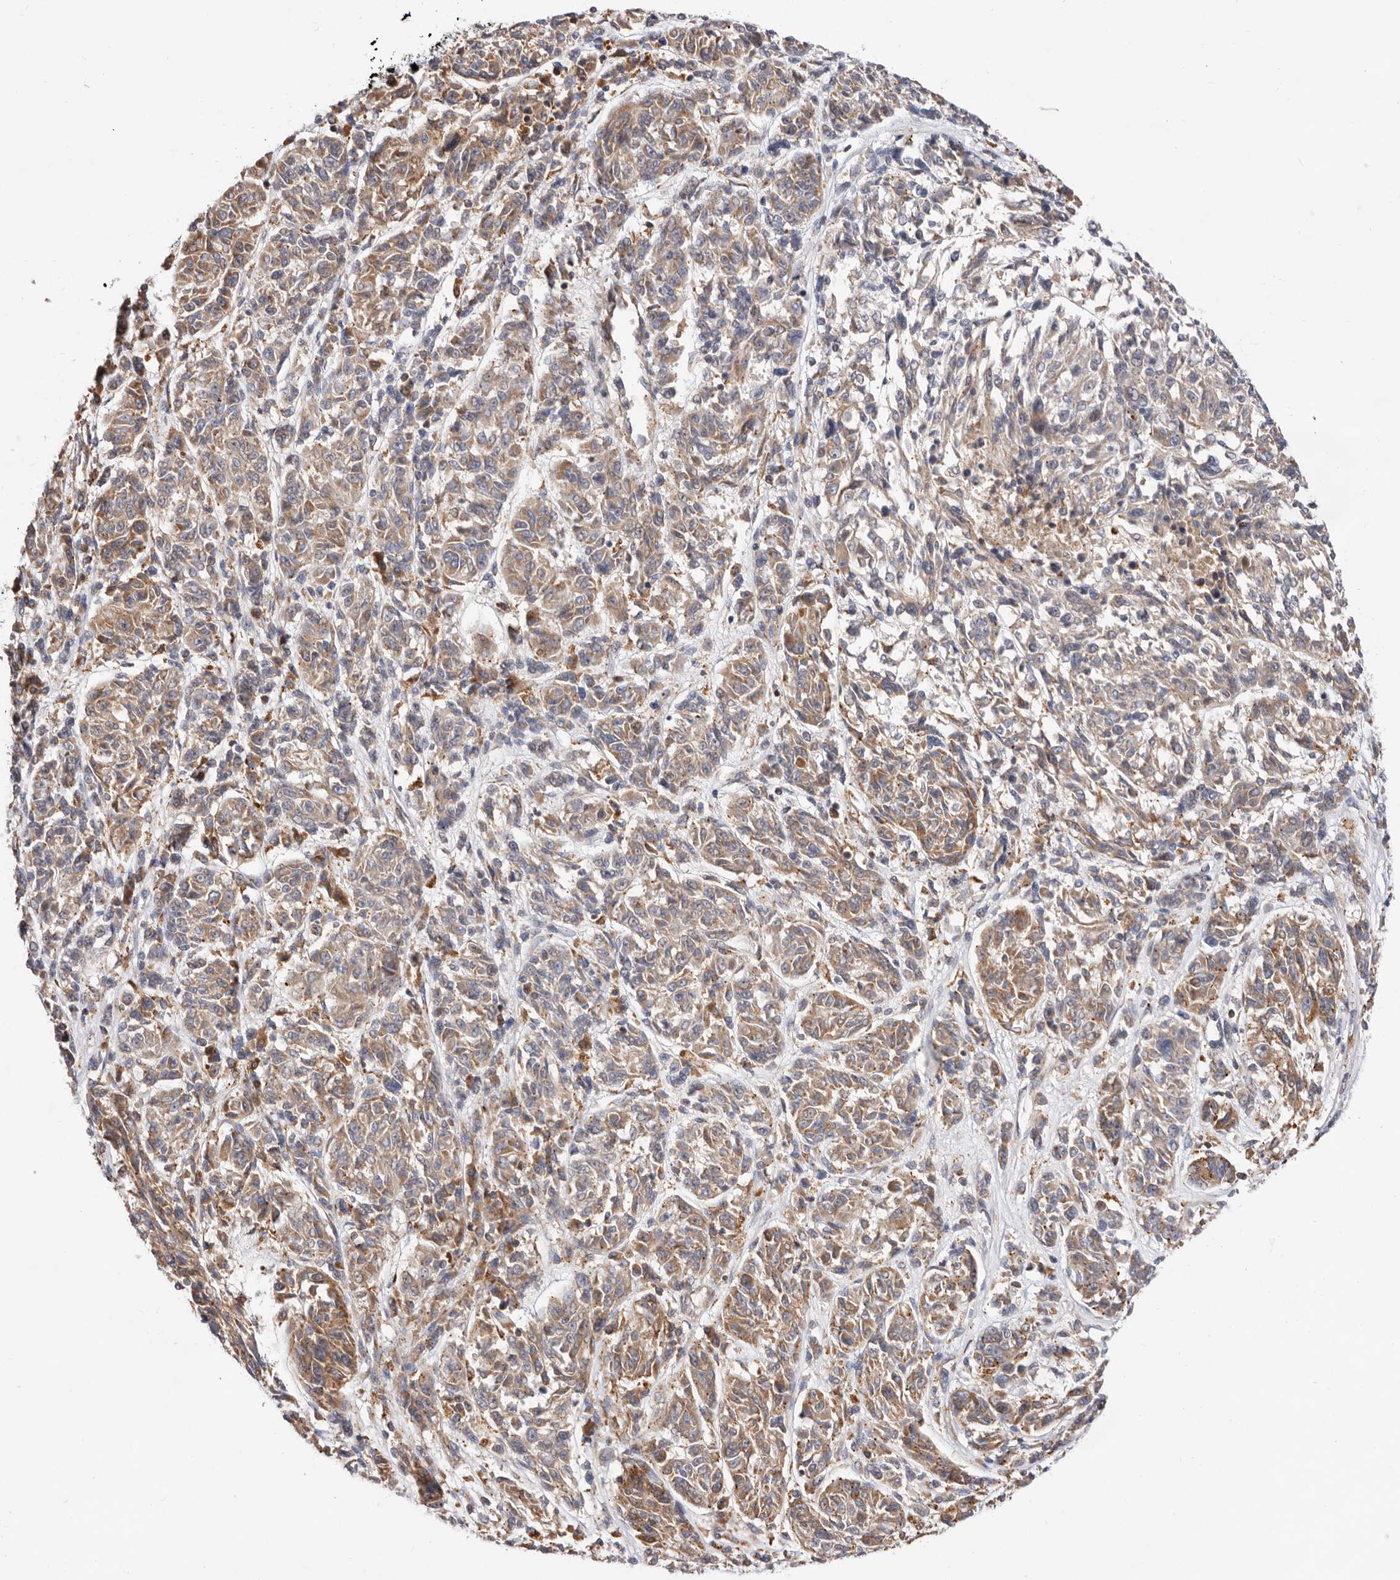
{"staining": {"intensity": "moderate", "quantity": ">75%", "location": "cytoplasmic/membranous"}, "tissue": "melanoma", "cell_type": "Tumor cells", "image_type": "cancer", "snomed": [{"axis": "morphology", "description": "Malignant melanoma, NOS"}, {"axis": "topography", "description": "Skin"}], "caption": "The histopathology image displays immunohistochemical staining of melanoma. There is moderate cytoplasmic/membranous expression is identified in approximately >75% of tumor cells.", "gene": "RNF213", "patient": {"sex": "male", "age": 53}}